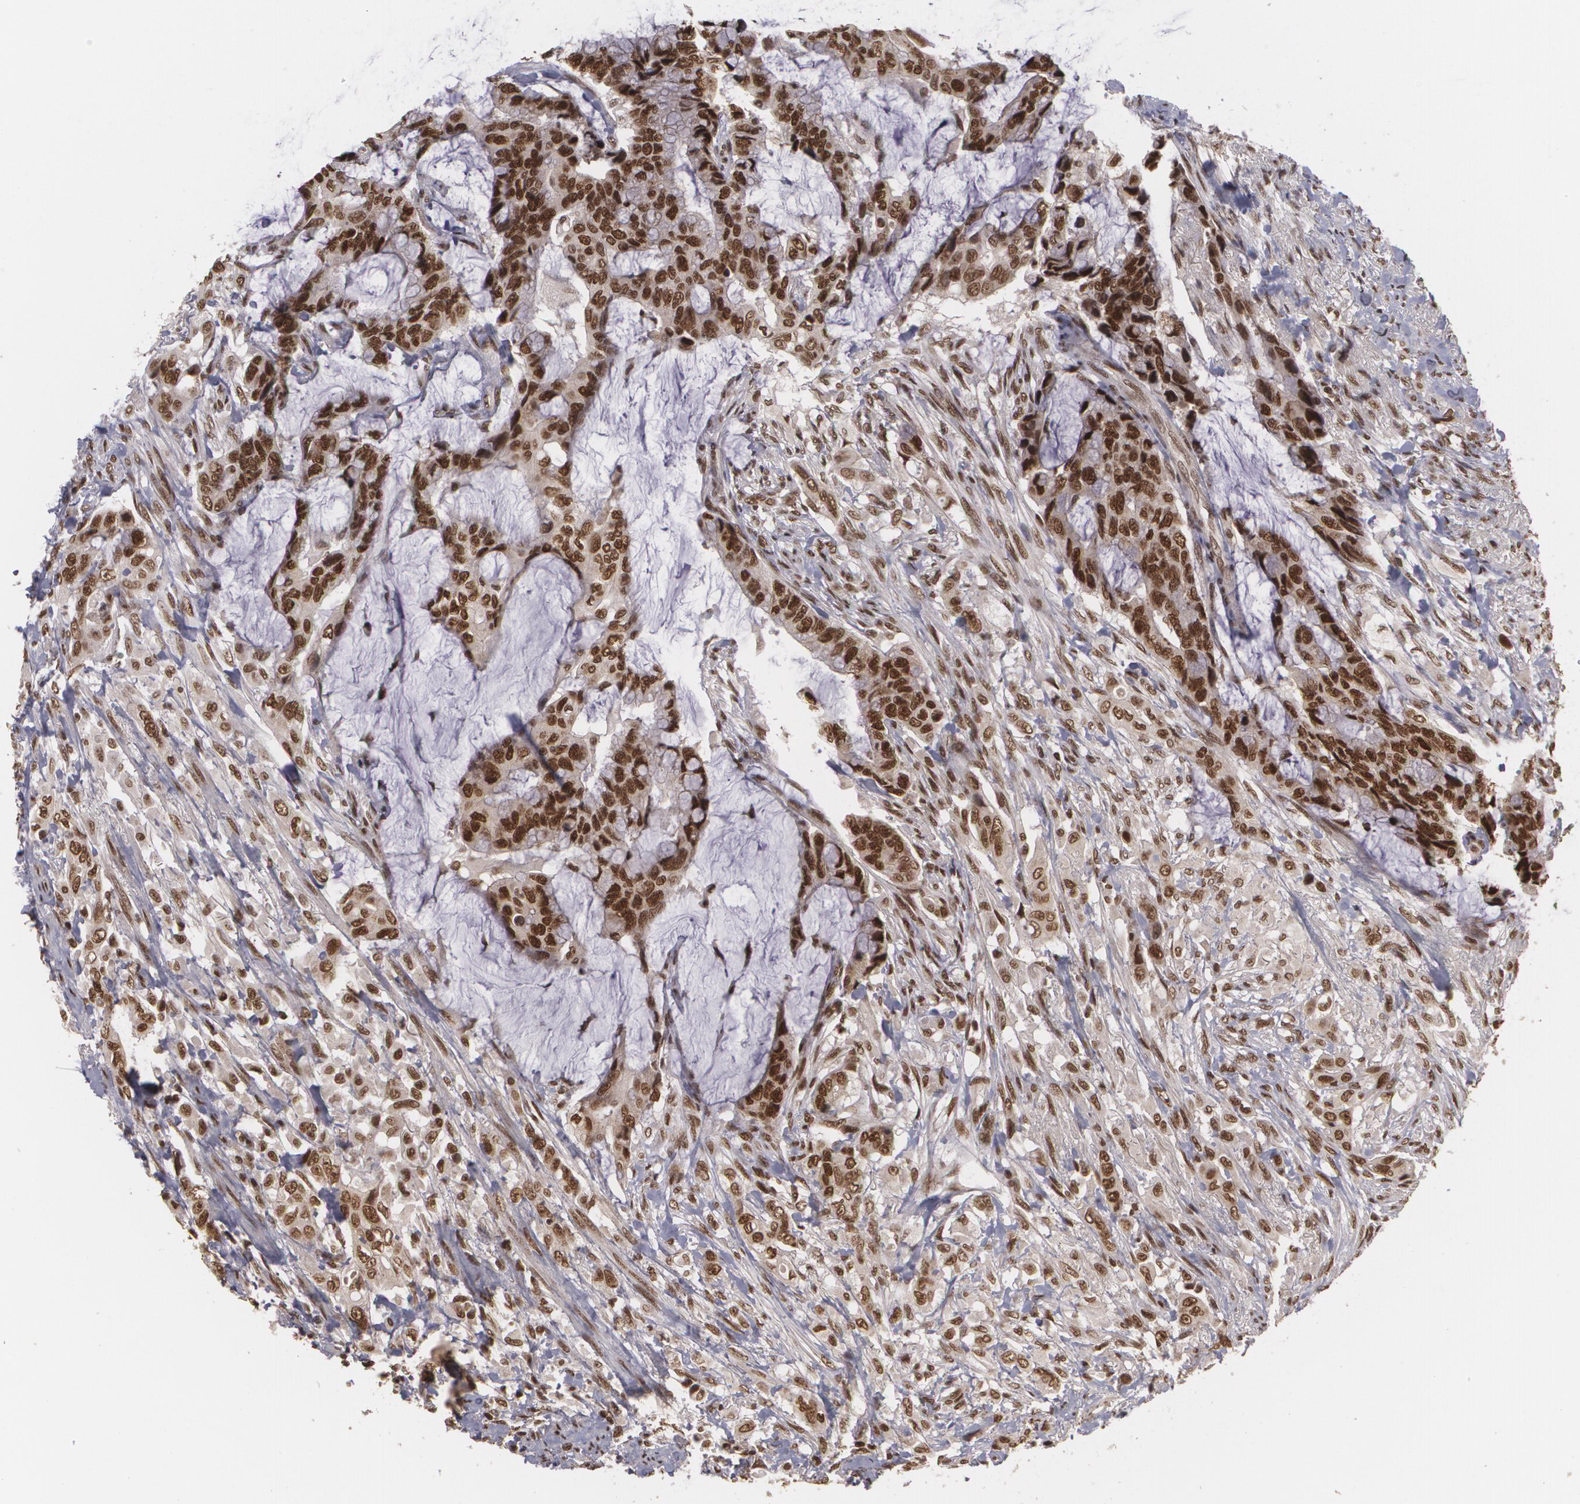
{"staining": {"intensity": "strong", "quantity": ">75%", "location": "nuclear"}, "tissue": "colorectal cancer", "cell_type": "Tumor cells", "image_type": "cancer", "snomed": [{"axis": "morphology", "description": "Adenocarcinoma, NOS"}, {"axis": "topography", "description": "Rectum"}], "caption": "Protein analysis of adenocarcinoma (colorectal) tissue shows strong nuclear expression in about >75% of tumor cells.", "gene": "RXRB", "patient": {"sex": "female", "age": 59}}